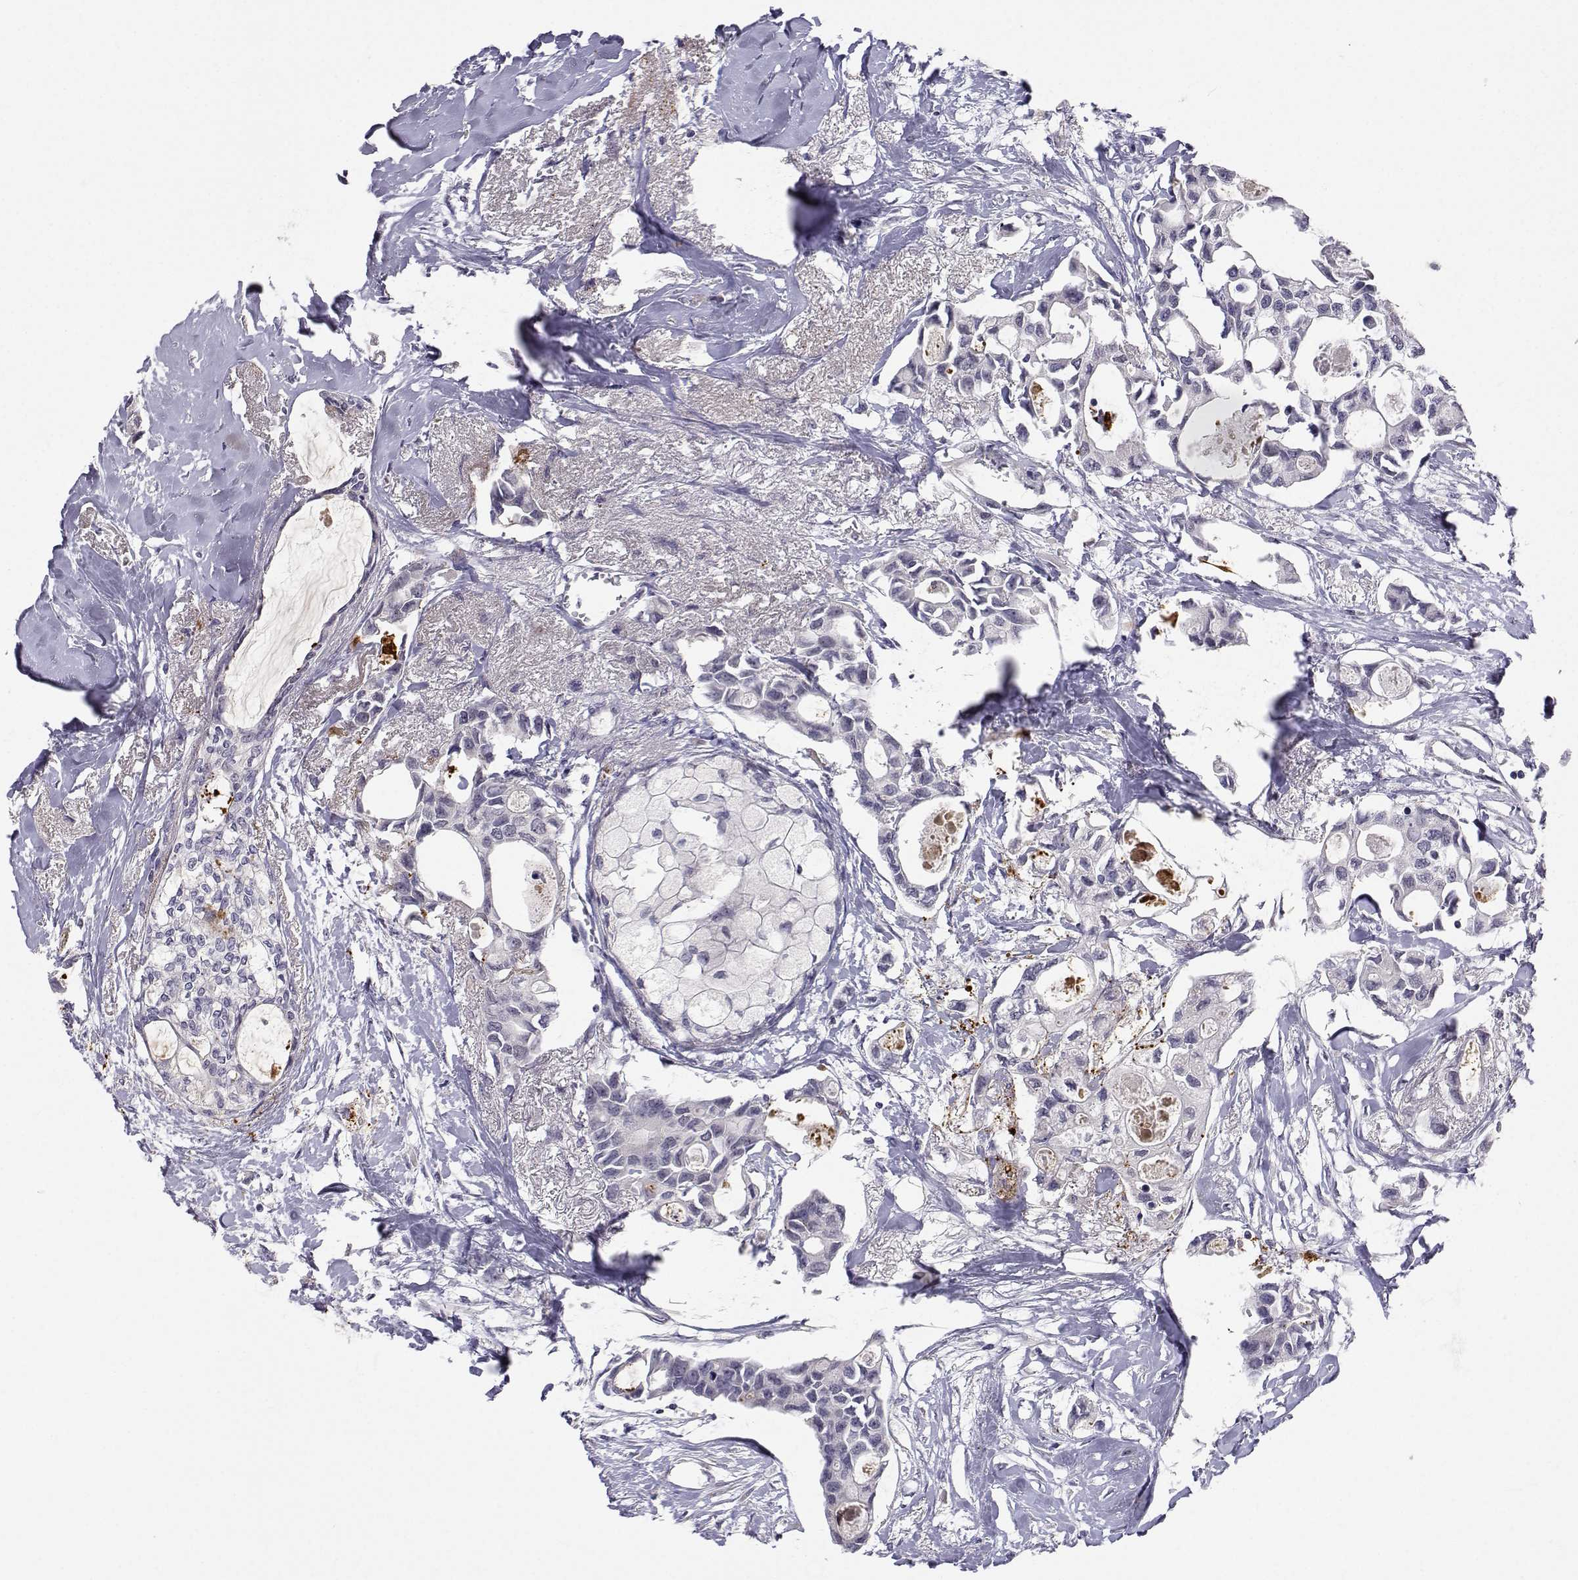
{"staining": {"intensity": "negative", "quantity": "none", "location": "none"}, "tissue": "breast cancer", "cell_type": "Tumor cells", "image_type": "cancer", "snomed": [{"axis": "morphology", "description": "Duct carcinoma"}, {"axis": "topography", "description": "Breast"}], "caption": "Immunohistochemistry (IHC) of human breast cancer (infiltrating ductal carcinoma) shows no positivity in tumor cells. Brightfield microscopy of immunohistochemistry stained with DAB (brown) and hematoxylin (blue), captured at high magnification.", "gene": "SLC6A3", "patient": {"sex": "female", "age": 83}}